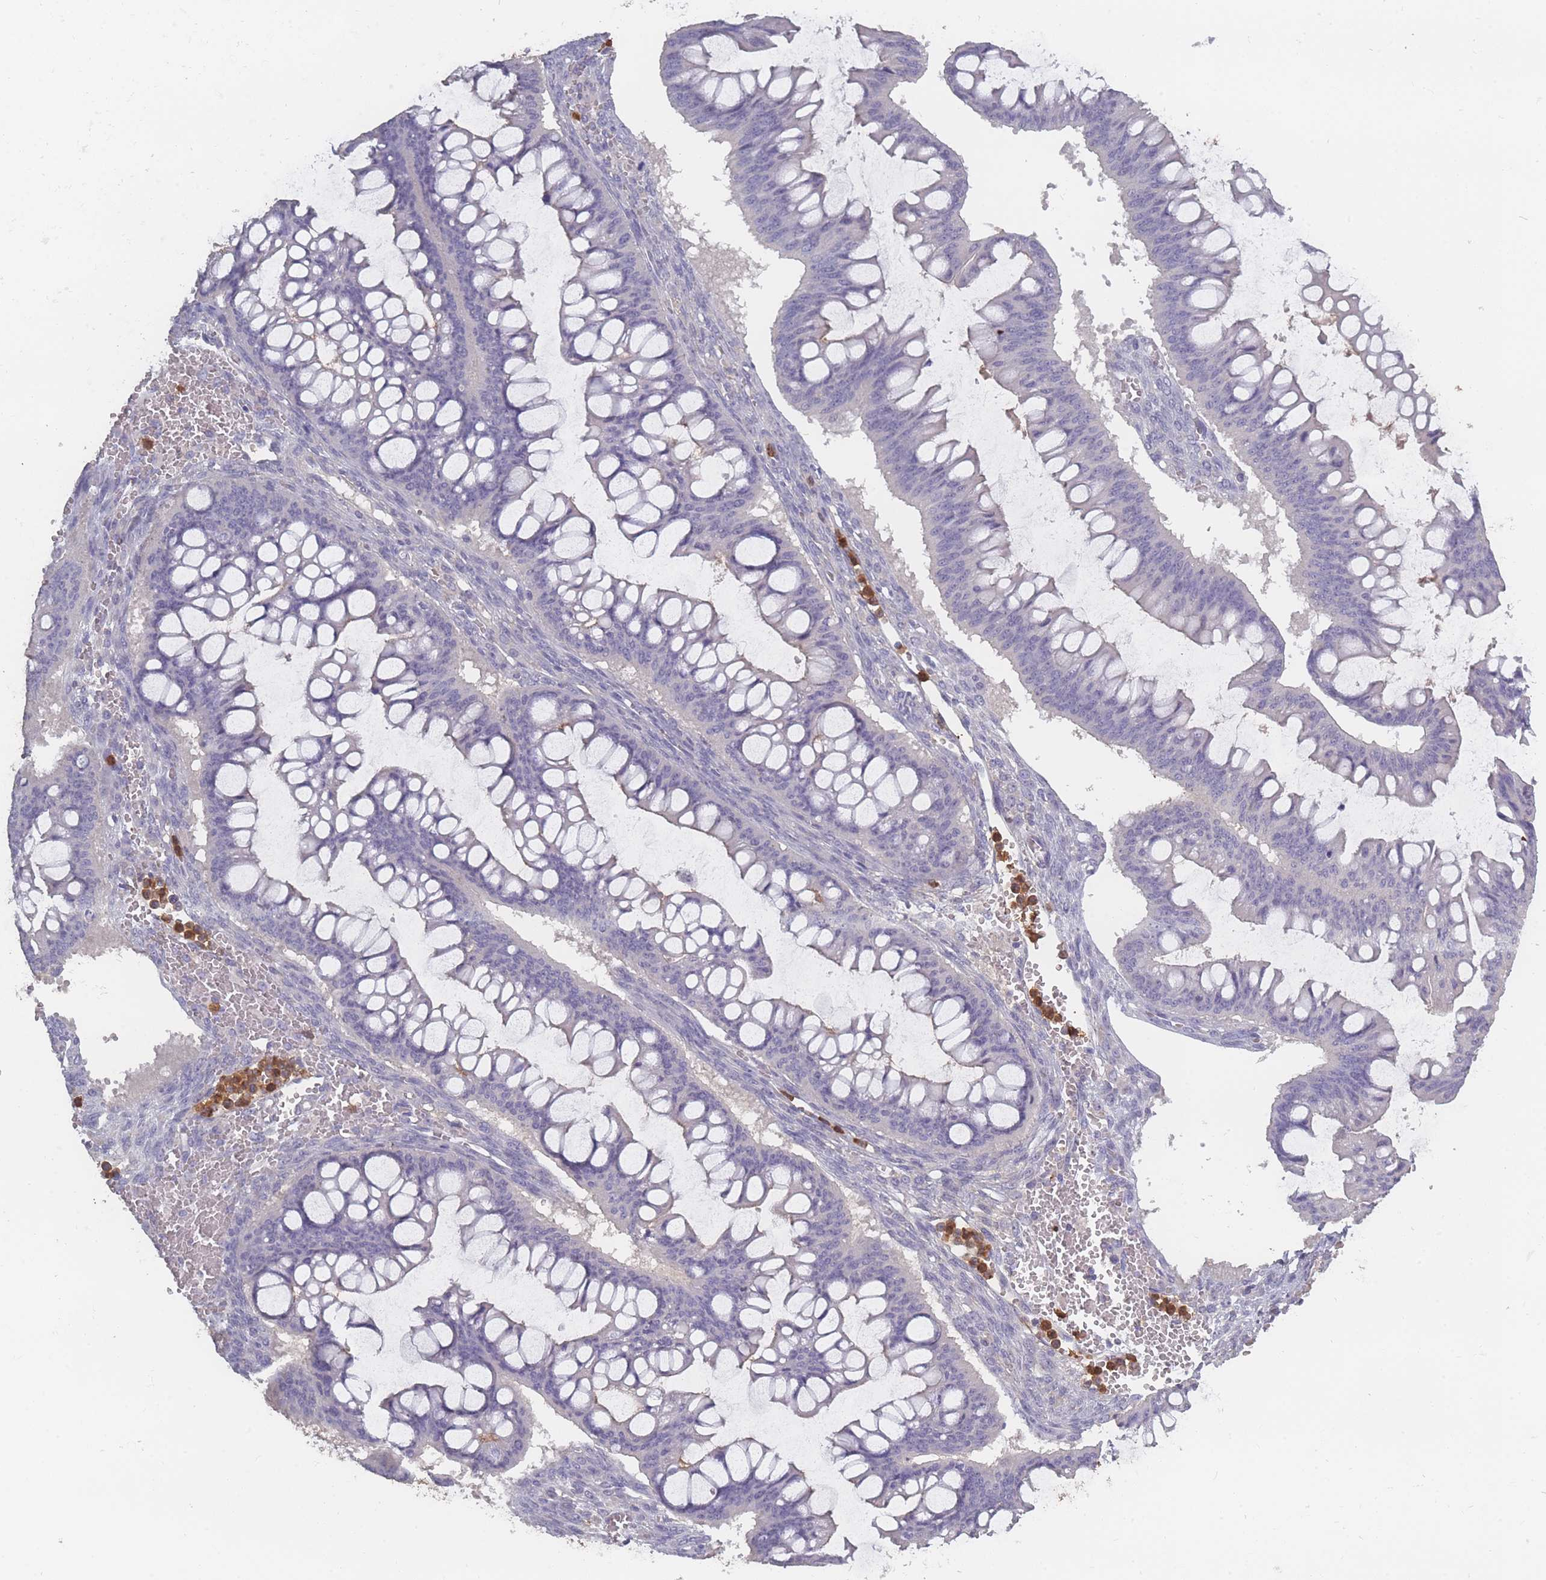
{"staining": {"intensity": "negative", "quantity": "none", "location": "none"}, "tissue": "ovarian cancer", "cell_type": "Tumor cells", "image_type": "cancer", "snomed": [{"axis": "morphology", "description": "Cystadenocarcinoma, mucinous, NOS"}, {"axis": "topography", "description": "Ovary"}], "caption": "This micrograph is of ovarian mucinous cystadenocarcinoma stained with IHC to label a protein in brown with the nuclei are counter-stained blue. There is no positivity in tumor cells.", "gene": "BST1", "patient": {"sex": "female", "age": 73}}